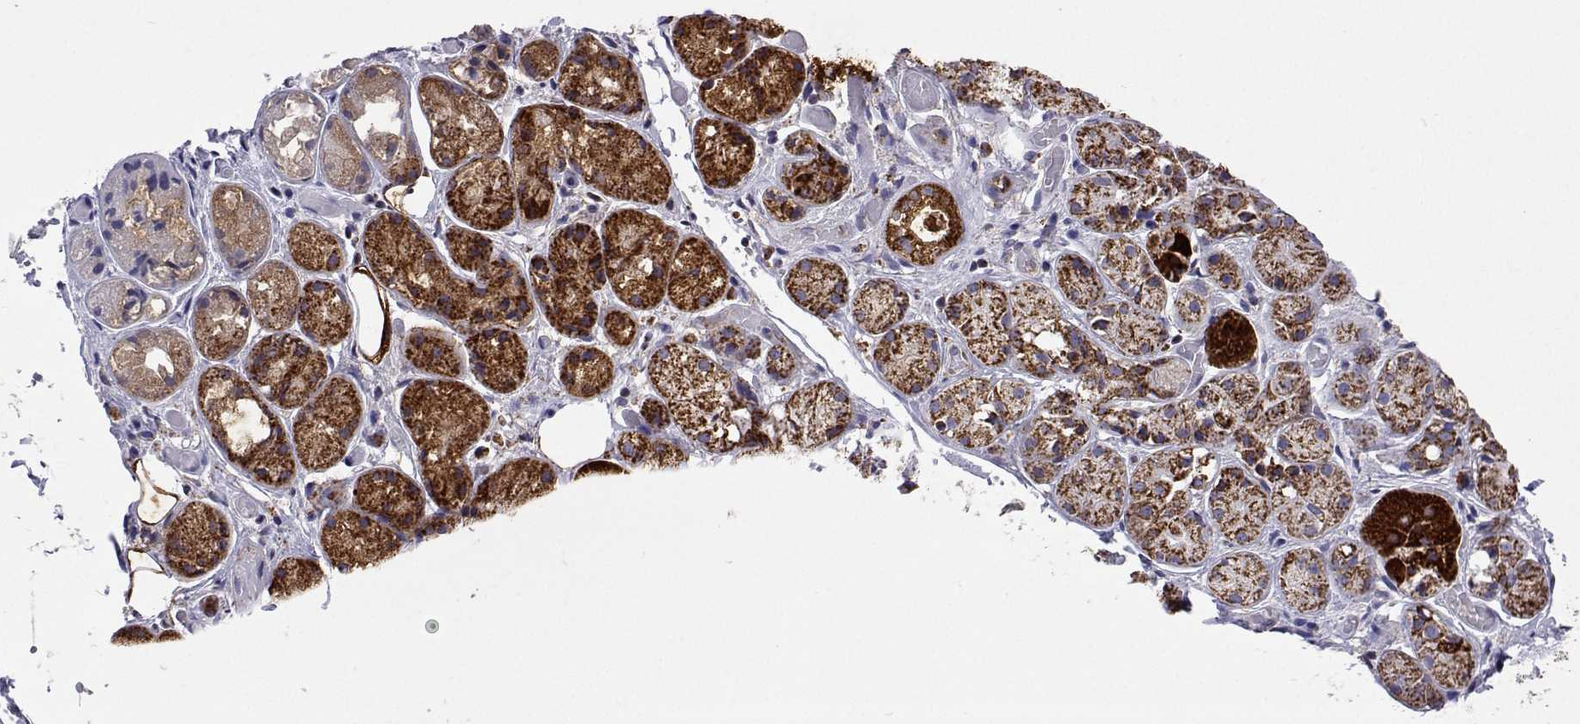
{"staining": {"intensity": "strong", "quantity": ">75%", "location": "cytoplasmic/membranous"}, "tissue": "salivary gland", "cell_type": "Glandular cells", "image_type": "normal", "snomed": [{"axis": "morphology", "description": "Normal tissue, NOS"}, {"axis": "topography", "description": "Salivary gland"}, {"axis": "topography", "description": "Peripheral nerve tissue"}], "caption": "This image reveals IHC staining of normal human salivary gland, with high strong cytoplasmic/membranous positivity in approximately >75% of glandular cells.", "gene": "MCCC2", "patient": {"sex": "male", "age": 71}}